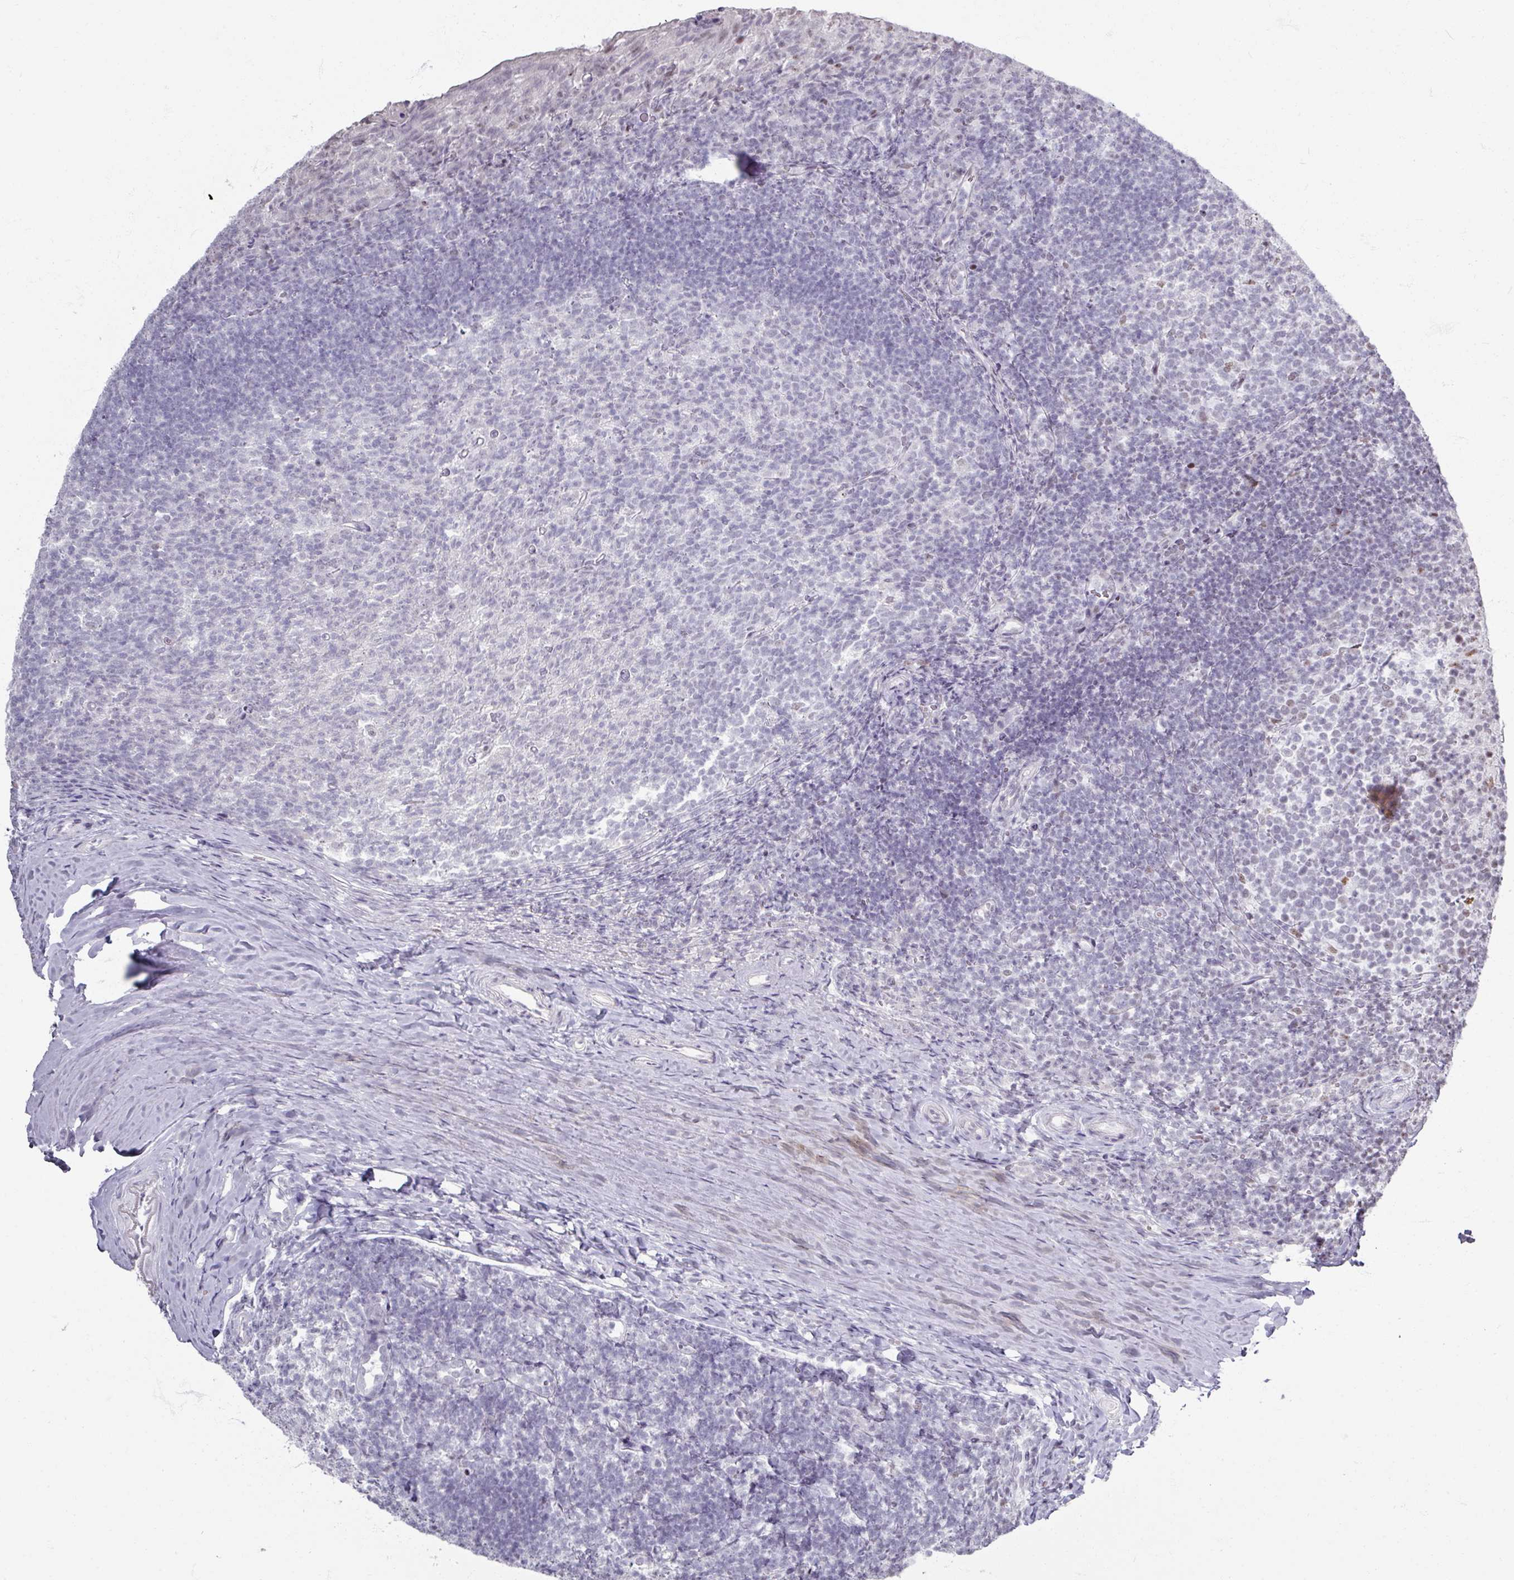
{"staining": {"intensity": "strong", "quantity": "<25%", "location": "nuclear"}, "tissue": "tonsil", "cell_type": "Germinal center cells", "image_type": "normal", "snomed": [{"axis": "morphology", "description": "Normal tissue, NOS"}, {"axis": "topography", "description": "Tonsil"}], "caption": "Tonsil stained with immunohistochemistry exhibits strong nuclear expression in approximately <25% of germinal center cells.", "gene": "ADAR", "patient": {"sex": "female", "age": 10}}